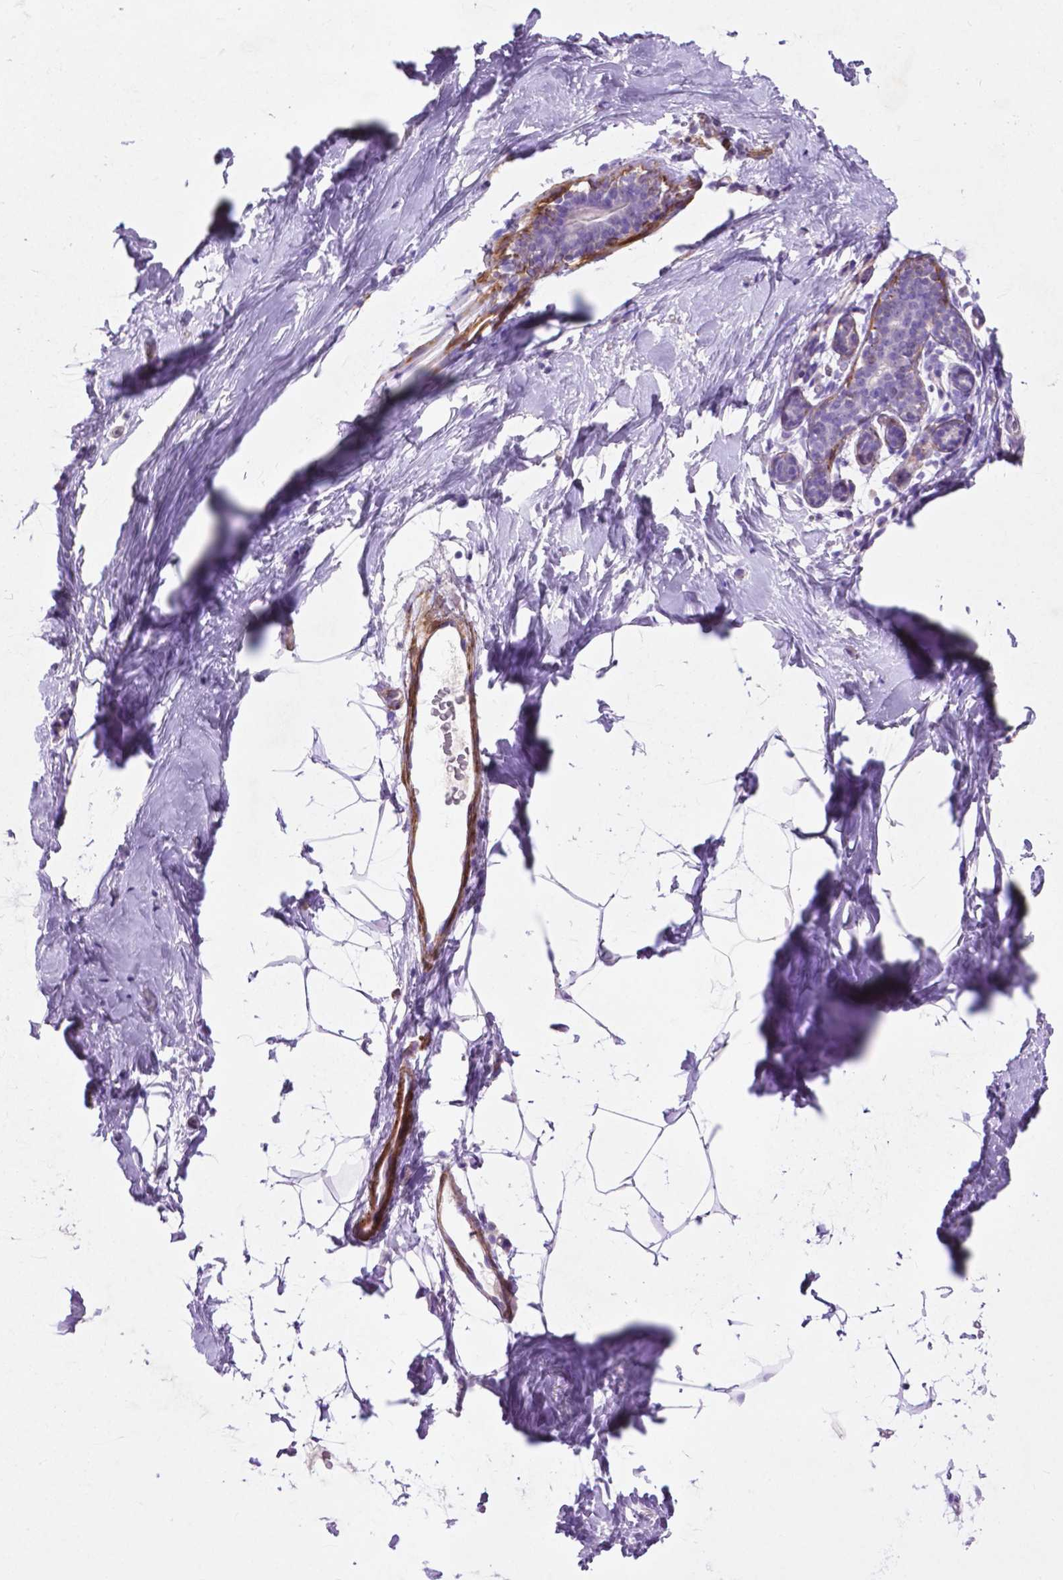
{"staining": {"intensity": "negative", "quantity": "none", "location": "none"}, "tissue": "breast", "cell_type": "Adipocytes", "image_type": "normal", "snomed": [{"axis": "morphology", "description": "Normal tissue, NOS"}, {"axis": "topography", "description": "Breast"}], "caption": "The immunohistochemistry histopathology image has no significant staining in adipocytes of breast.", "gene": "ASPG", "patient": {"sex": "female", "age": 32}}